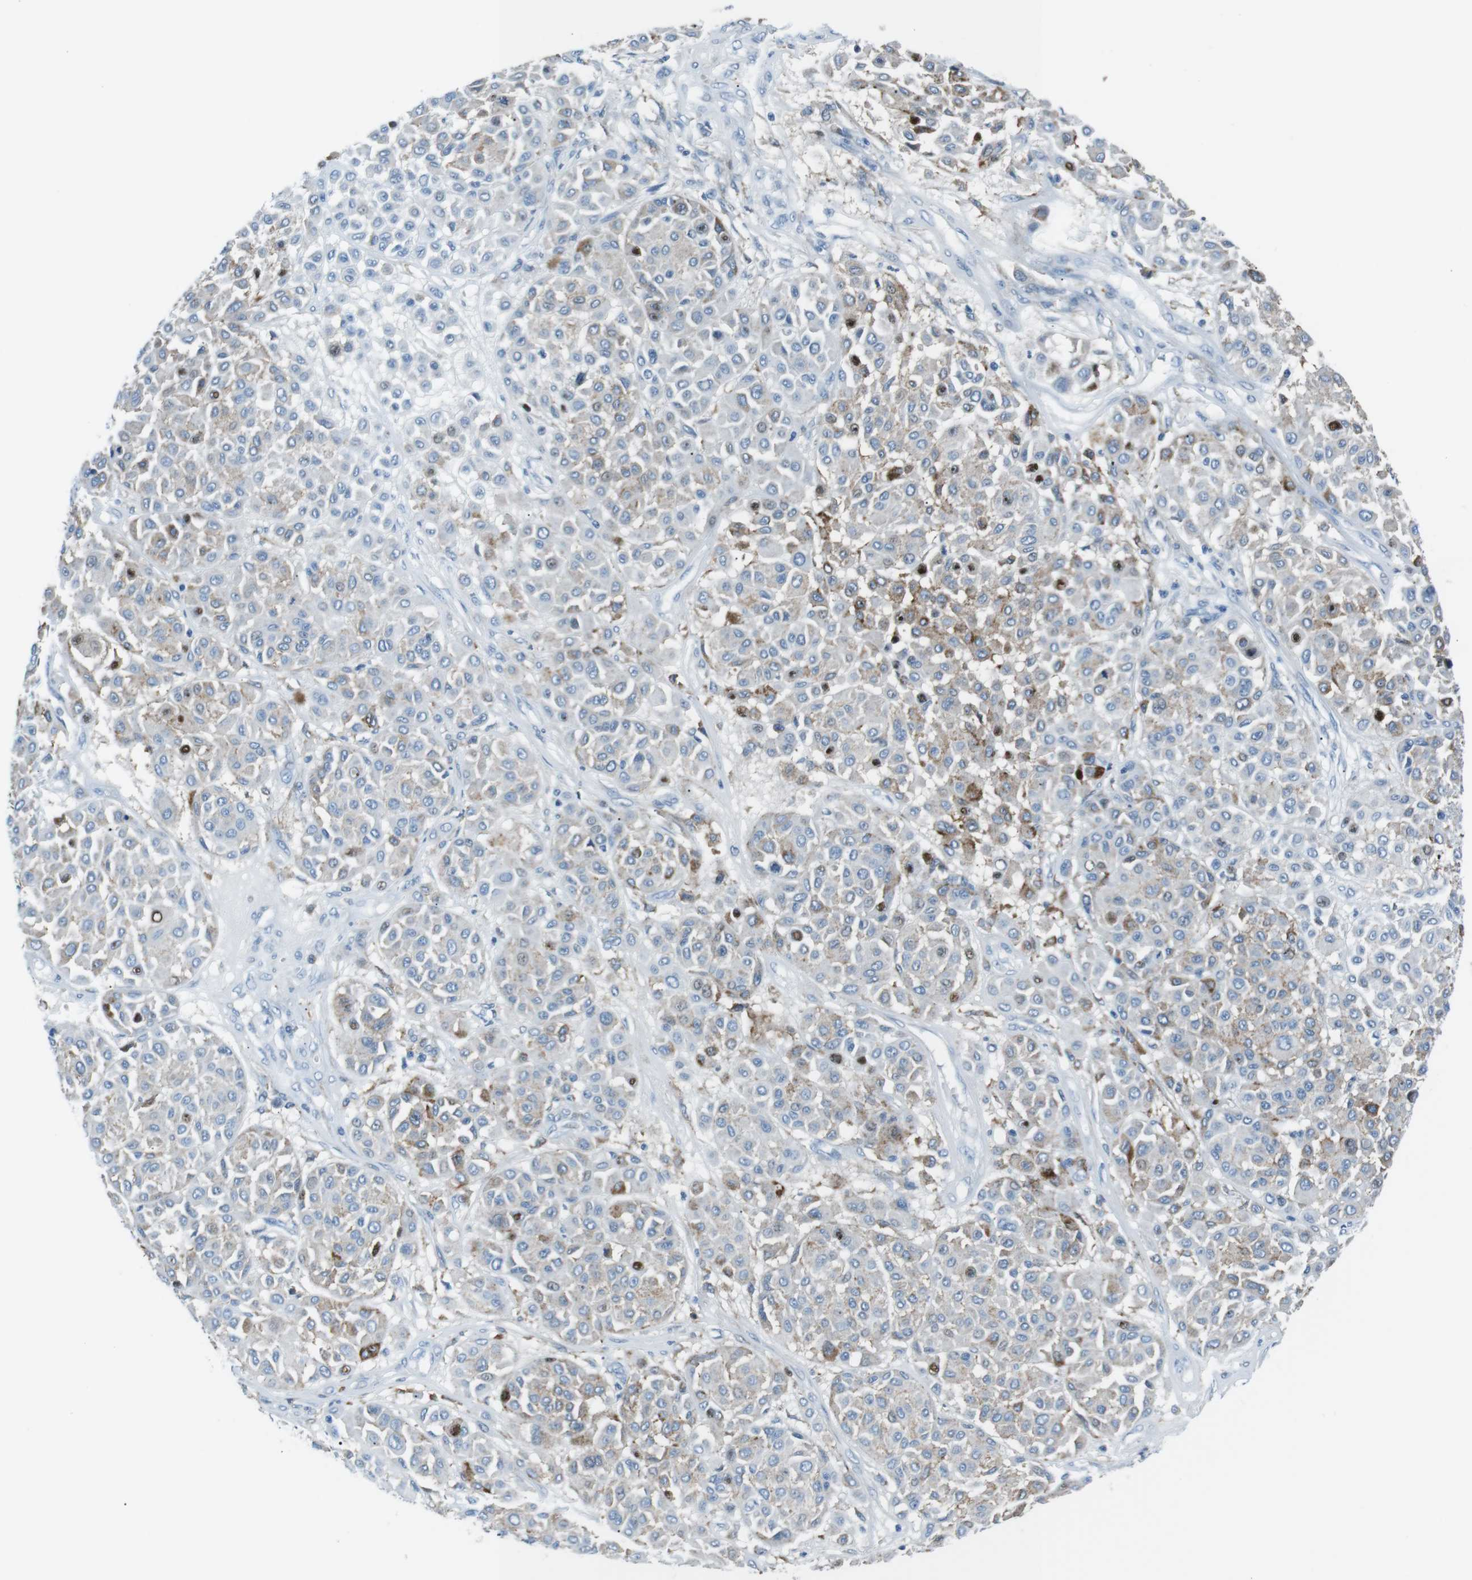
{"staining": {"intensity": "moderate", "quantity": "<25%", "location": "cytoplasmic/membranous"}, "tissue": "melanoma", "cell_type": "Tumor cells", "image_type": "cancer", "snomed": [{"axis": "morphology", "description": "Malignant melanoma, Metastatic site"}, {"axis": "topography", "description": "Soft tissue"}], "caption": "Malignant melanoma (metastatic site) stained with DAB immunohistochemistry (IHC) displays low levels of moderate cytoplasmic/membranous staining in about <25% of tumor cells.", "gene": "CSF2RA", "patient": {"sex": "male", "age": 41}}